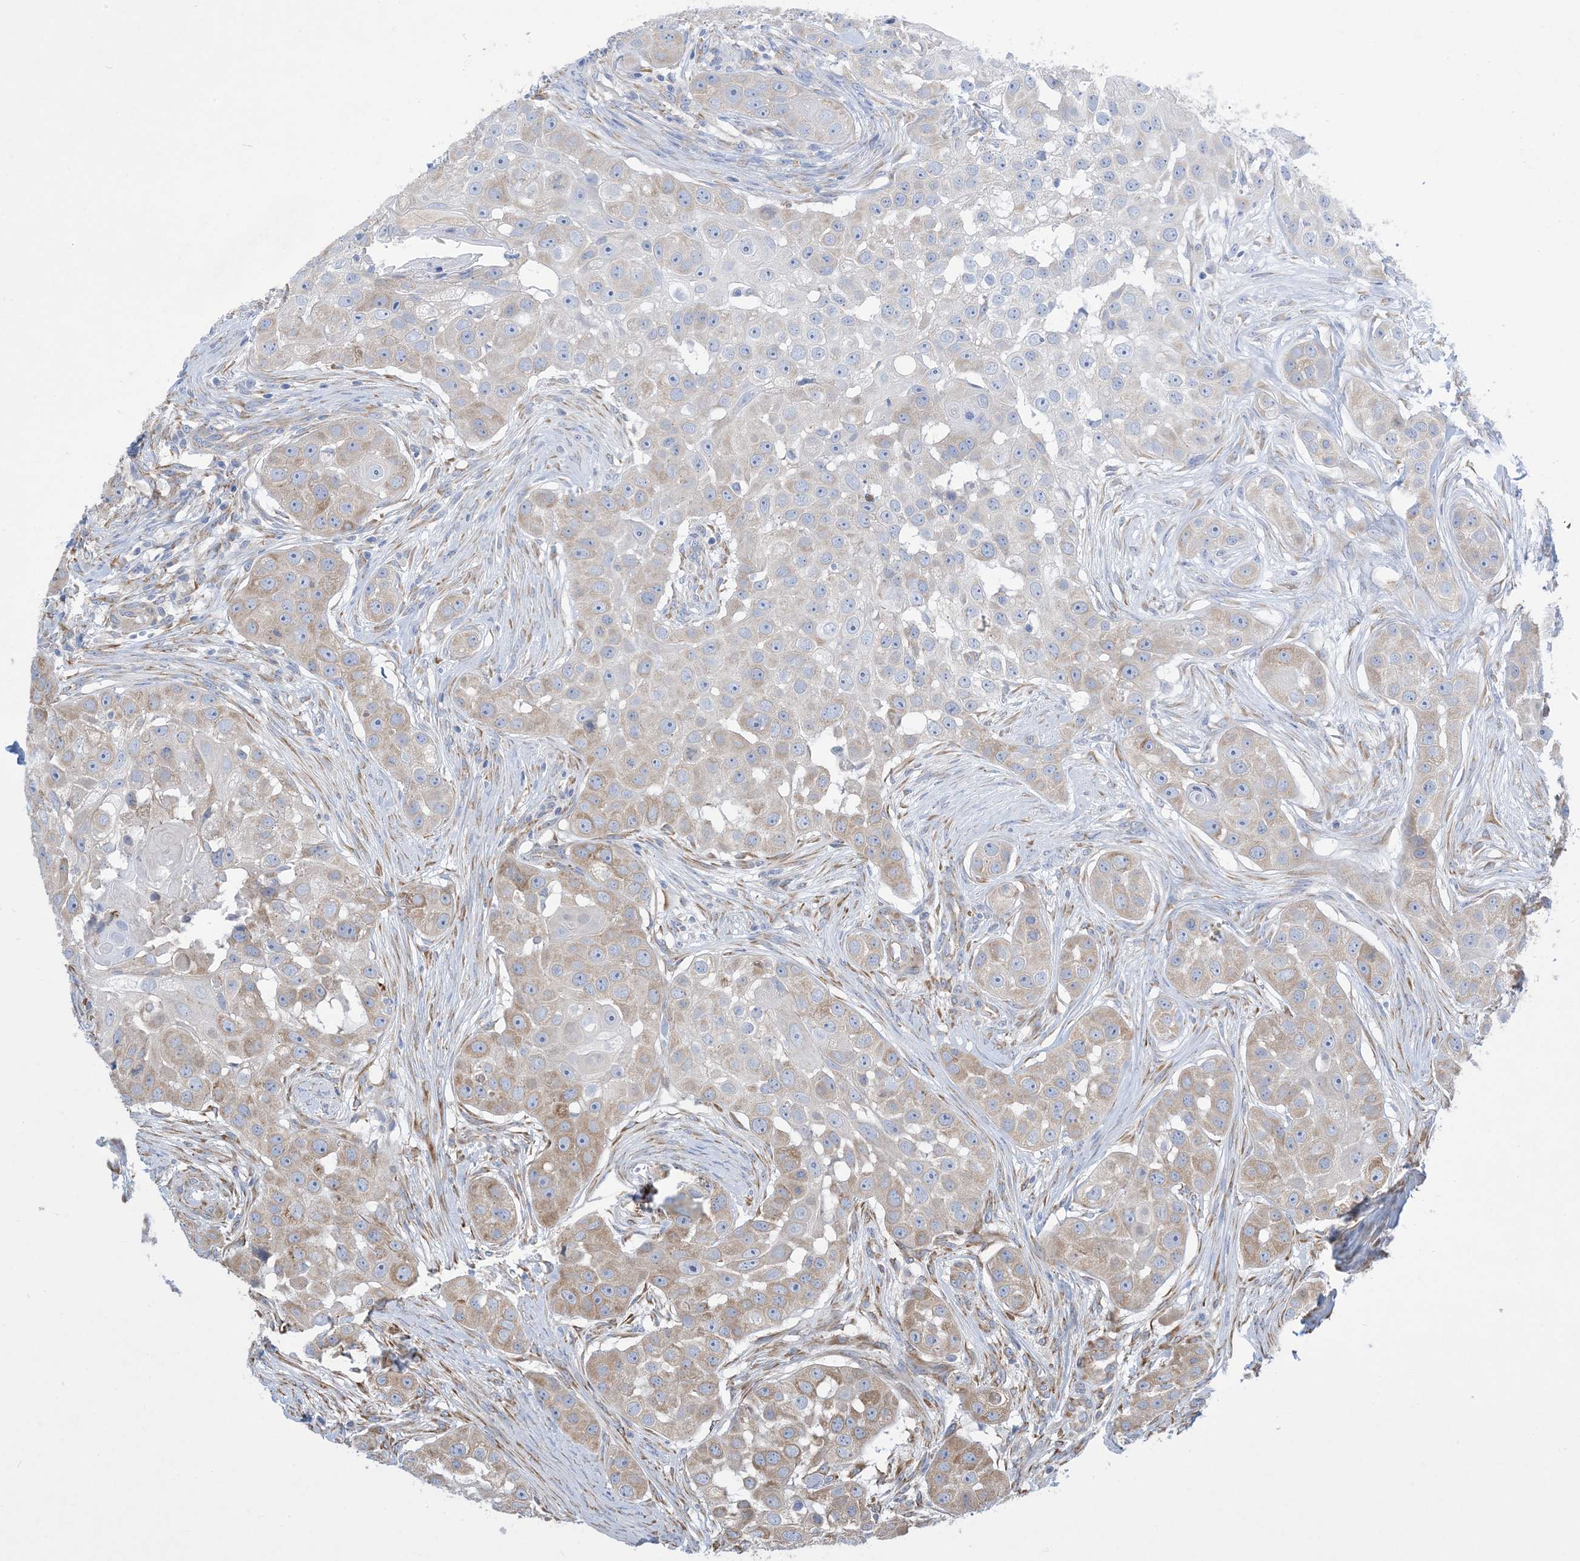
{"staining": {"intensity": "moderate", "quantity": "25%-75%", "location": "cytoplasmic/membranous"}, "tissue": "head and neck cancer", "cell_type": "Tumor cells", "image_type": "cancer", "snomed": [{"axis": "morphology", "description": "Normal tissue, NOS"}, {"axis": "morphology", "description": "Squamous cell carcinoma, NOS"}, {"axis": "topography", "description": "Skeletal muscle"}, {"axis": "topography", "description": "Head-Neck"}], "caption": "Approximately 25%-75% of tumor cells in human squamous cell carcinoma (head and neck) display moderate cytoplasmic/membranous protein expression as visualized by brown immunohistochemical staining.", "gene": "OTOP1", "patient": {"sex": "male", "age": 51}}